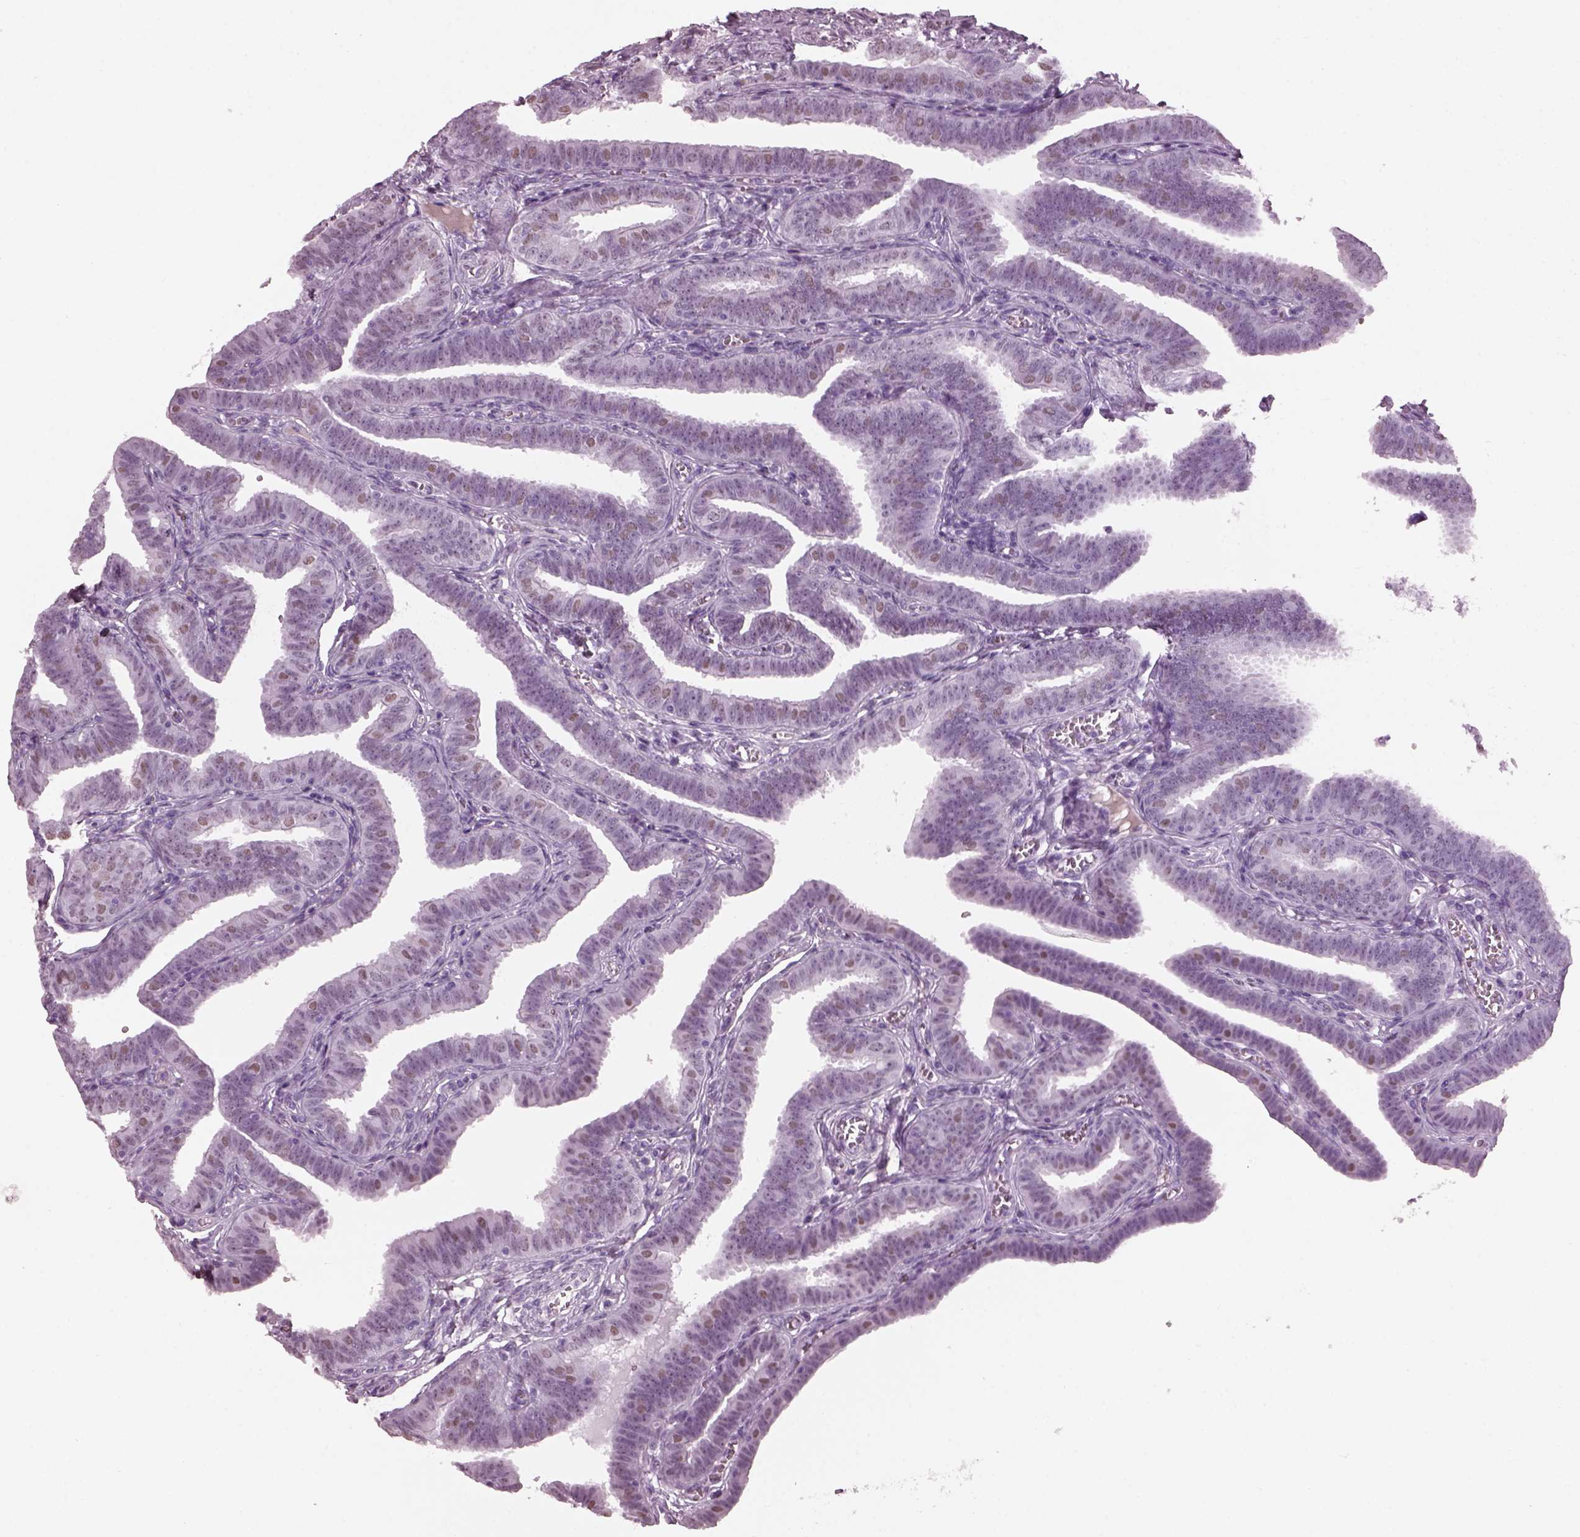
{"staining": {"intensity": "weak", "quantity": "<25%", "location": "nuclear"}, "tissue": "fallopian tube", "cell_type": "Glandular cells", "image_type": "normal", "snomed": [{"axis": "morphology", "description": "Normal tissue, NOS"}, {"axis": "topography", "description": "Fallopian tube"}], "caption": "IHC photomicrograph of unremarkable fallopian tube stained for a protein (brown), which exhibits no positivity in glandular cells.", "gene": "KRTAP3", "patient": {"sex": "female", "age": 25}}